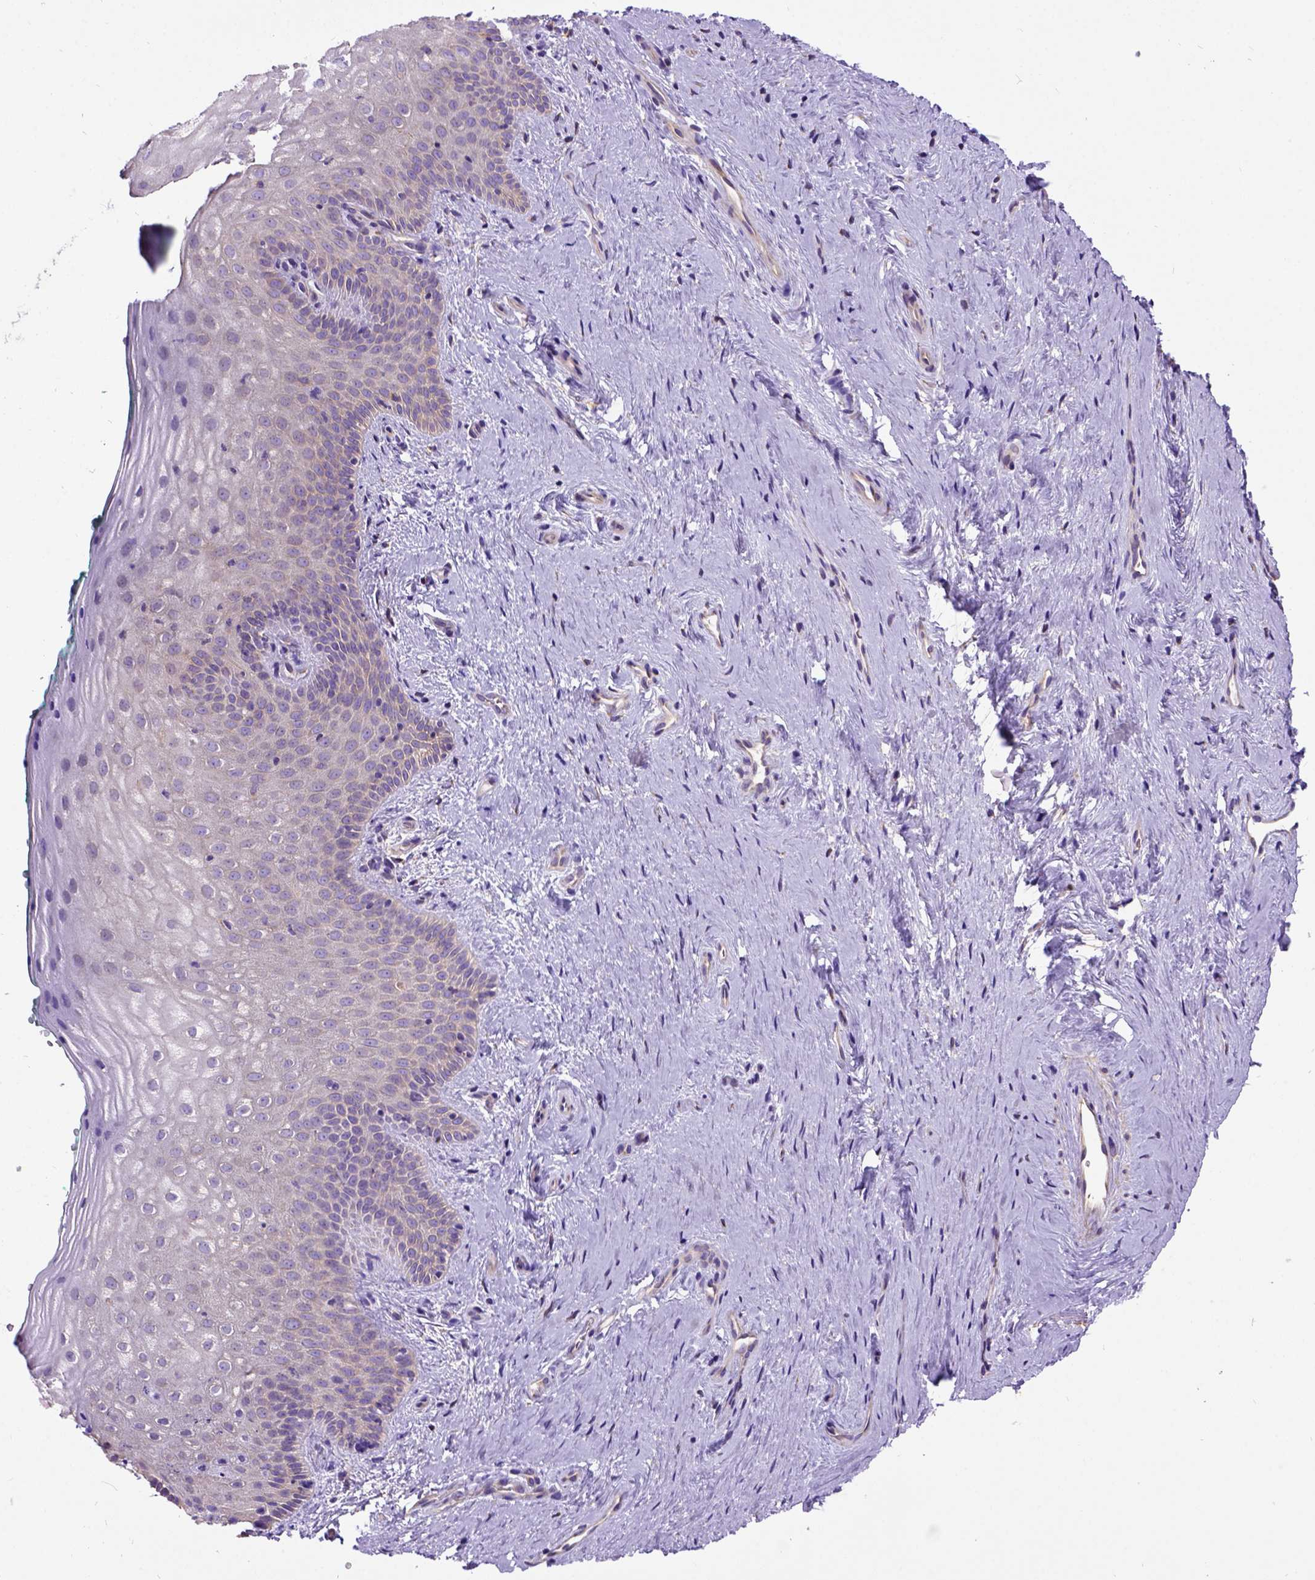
{"staining": {"intensity": "negative", "quantity": "none", "location": "none"}, "tissue": "vagina", "cell_type": "Squamous epithelial cells", "image_type": "normal", "snomed": [{"axis": "morphology", "description": "Normal tissue, NOS"}, {"axis": "topography", "description": "Vagina"}], "caption": "Squamous epithelial cells are negative for protein expression in benign human vagina. Nuclei are stained in blue.", "gene": "CFAP54", "patient": {"sex": "female", "age": 45}}